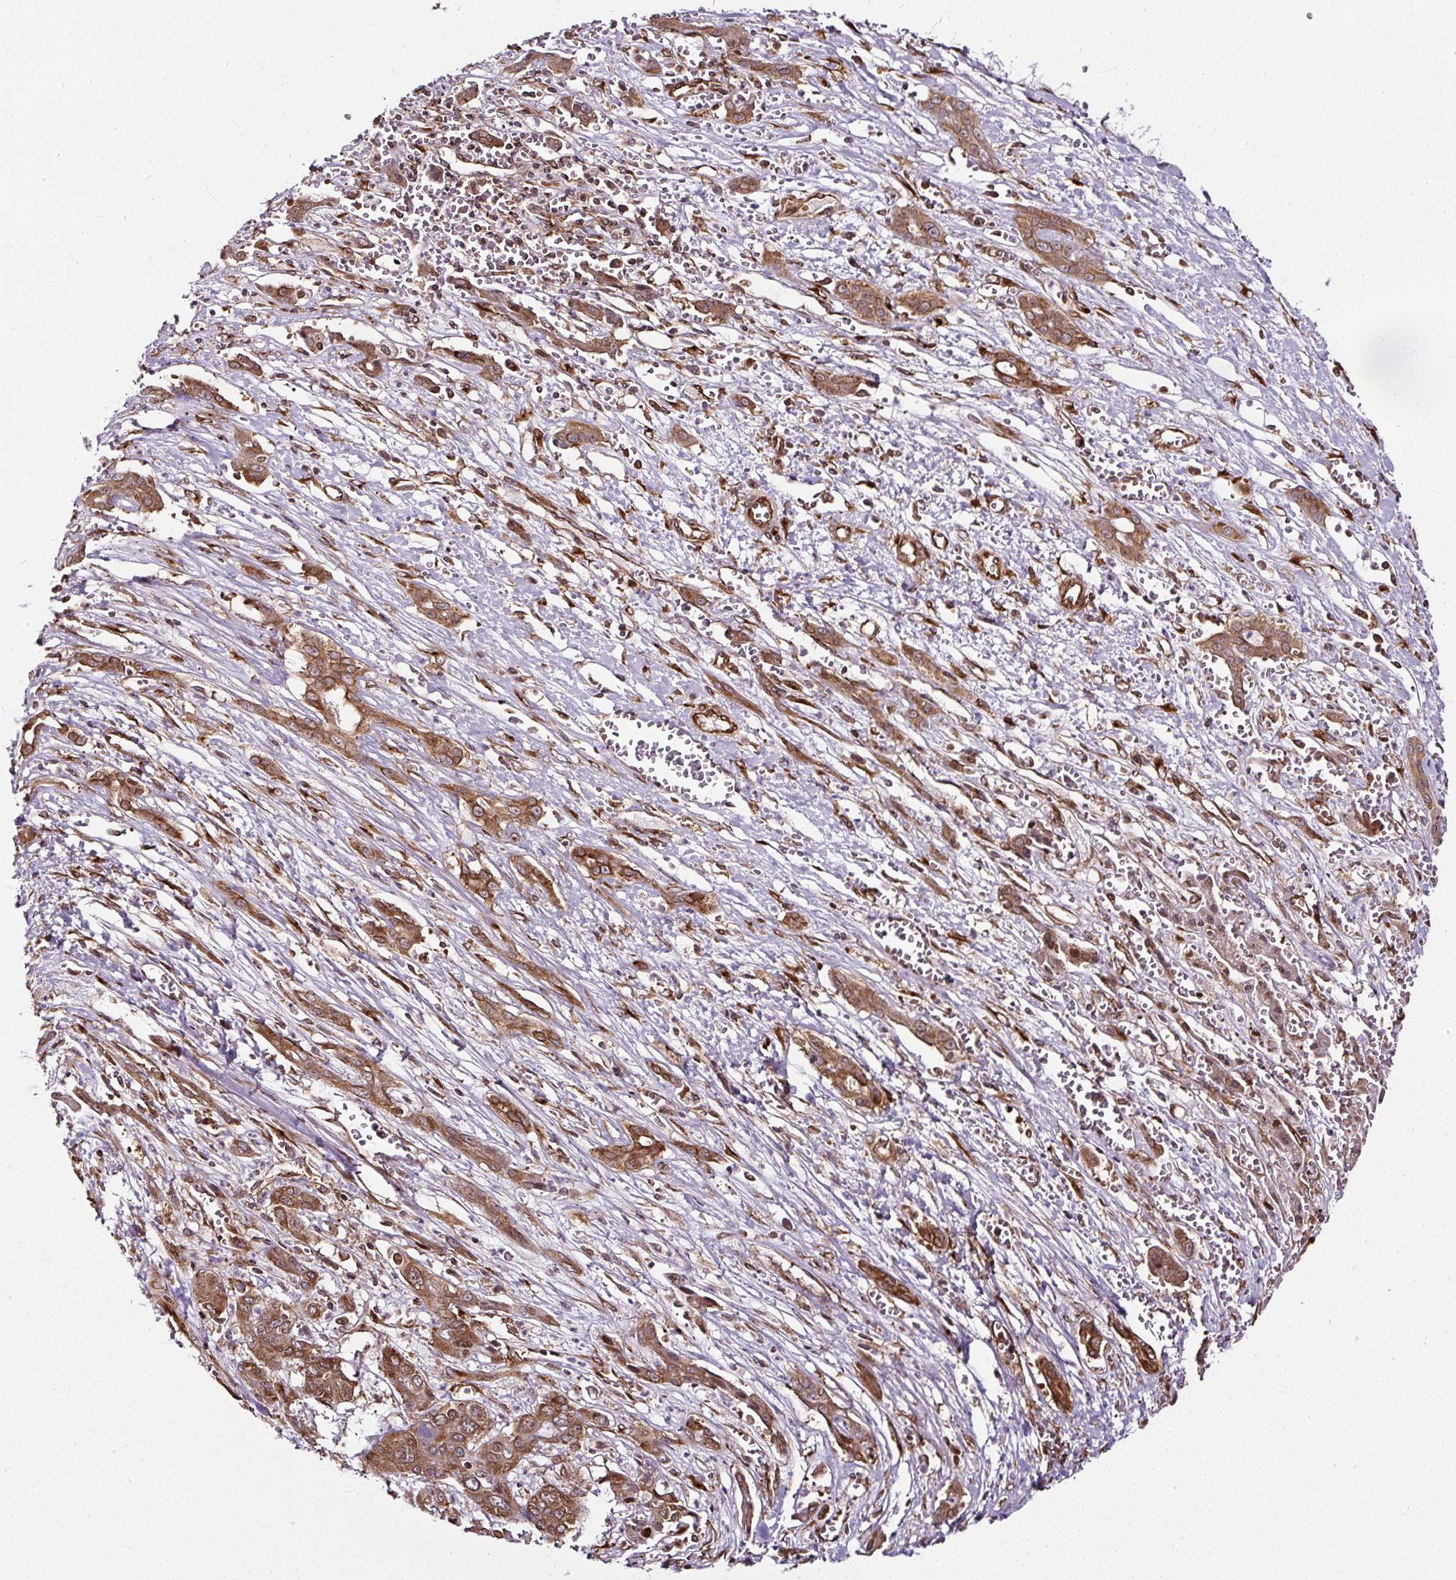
{"staining": {"intensity": "moderate", "quantity": ">75%", "location": "cytoplasmic/membranous"}, "tissue": "liver cancer", "cell_type": "Tumor cells", "image_type": "cancer", "snomed": [{"axis": "morphology", "description": "Cholangiocarcinoma"}, {"axis": "topography", "description": "Liver"}], "caption": "Immunohistochemical staining of liver cancer shows medium levels of moderate cytoplasmic/membranous positivity in approximately >75% of tumor cells.", "gene": "KDM4E", "patient": {"sex": "male", "age": 67}}